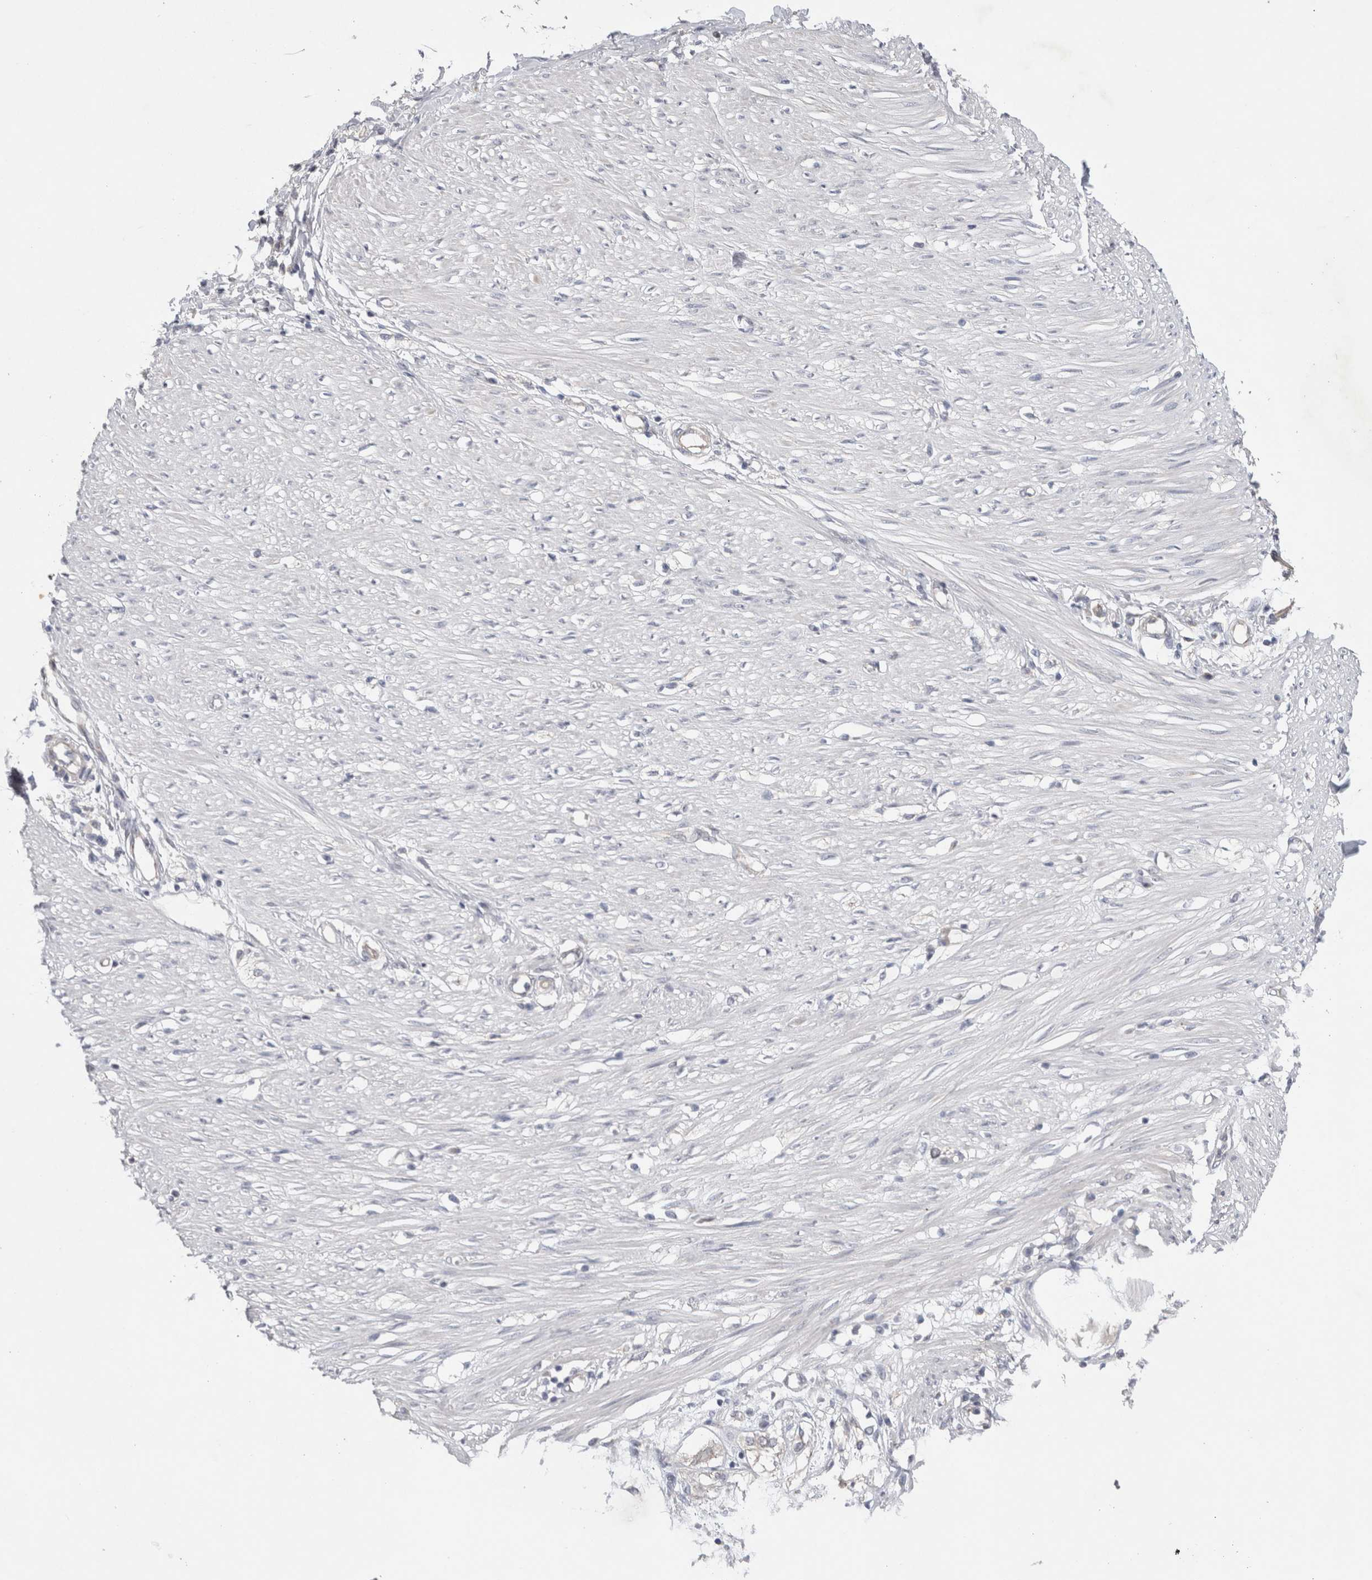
{"staining": {"intensity": "negative", "quantity": "none", "location": "none"}, "tissue": "adipose tissue", "cell_type": "Adipocytes", "image_type": "normal", "snomed": [{"axis": "morphology", "description": "Normal tissue, NOS"}, {"axis": "morphology", "description": "Adenocarcinoma, NOS"}, {"axis": "topography", "description": "Colon"}, {"axis": "topography", "description": "Peripheral nerve tissue"}], "caption": "High power microscopy histopathology image of an immunohistochemistry (IHC) micrograph of normal adipose tissue, revealing no significant expression in adipocytes.", "gene": "BICD2", "patient": {"sex": "male", "age": 14}}